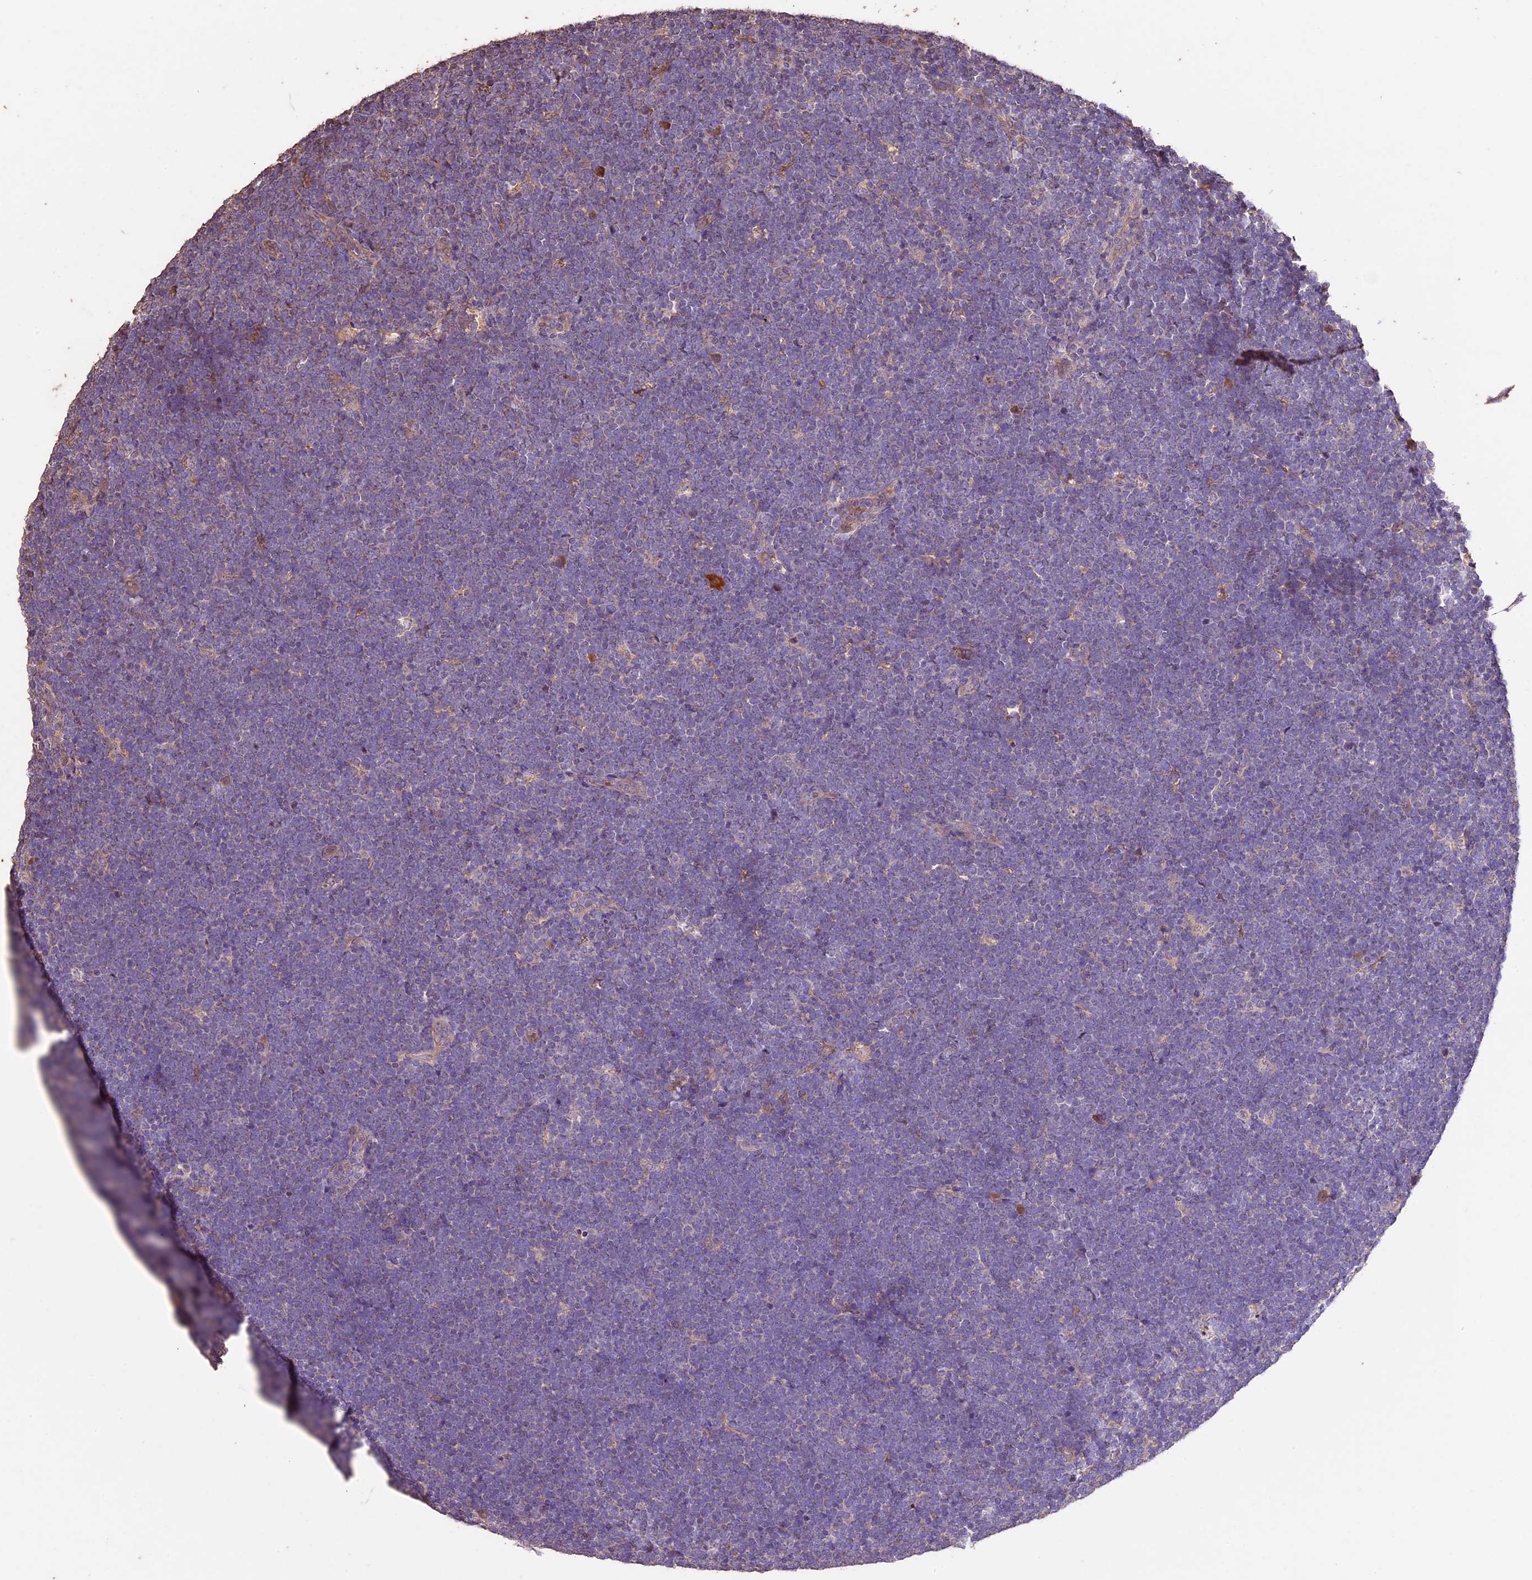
{"staining": {"intensity": "negative", "quantity": "none", "location": "none"}, "tissue": "lymphoma", "cell_type": "Tumor cells", "image_type": "cancer", "snomed": [{"axis": "morphology", "description": "Malignant lymphoma, non-Hodgkin's type, High grade"}, {"axis": "topography", "description": "Lymph node"}], "caption": "Immunohistochemistry (IHC) histopathology image of neoplastic tissue: human malignant lymphoma, non-Hodgkin's type (high-grade) stained with DAB (3,3'-diaminobenzidine) exhibits no significant protein expression in tumor cells. The staining was performed using DAB to visualize the protein expression in brown, while the nuclei were stained in blue with hematoxylin (Magnification: 20x).", "gene": "CRLF1", "patient": {"sex": "male", "age": 13}}